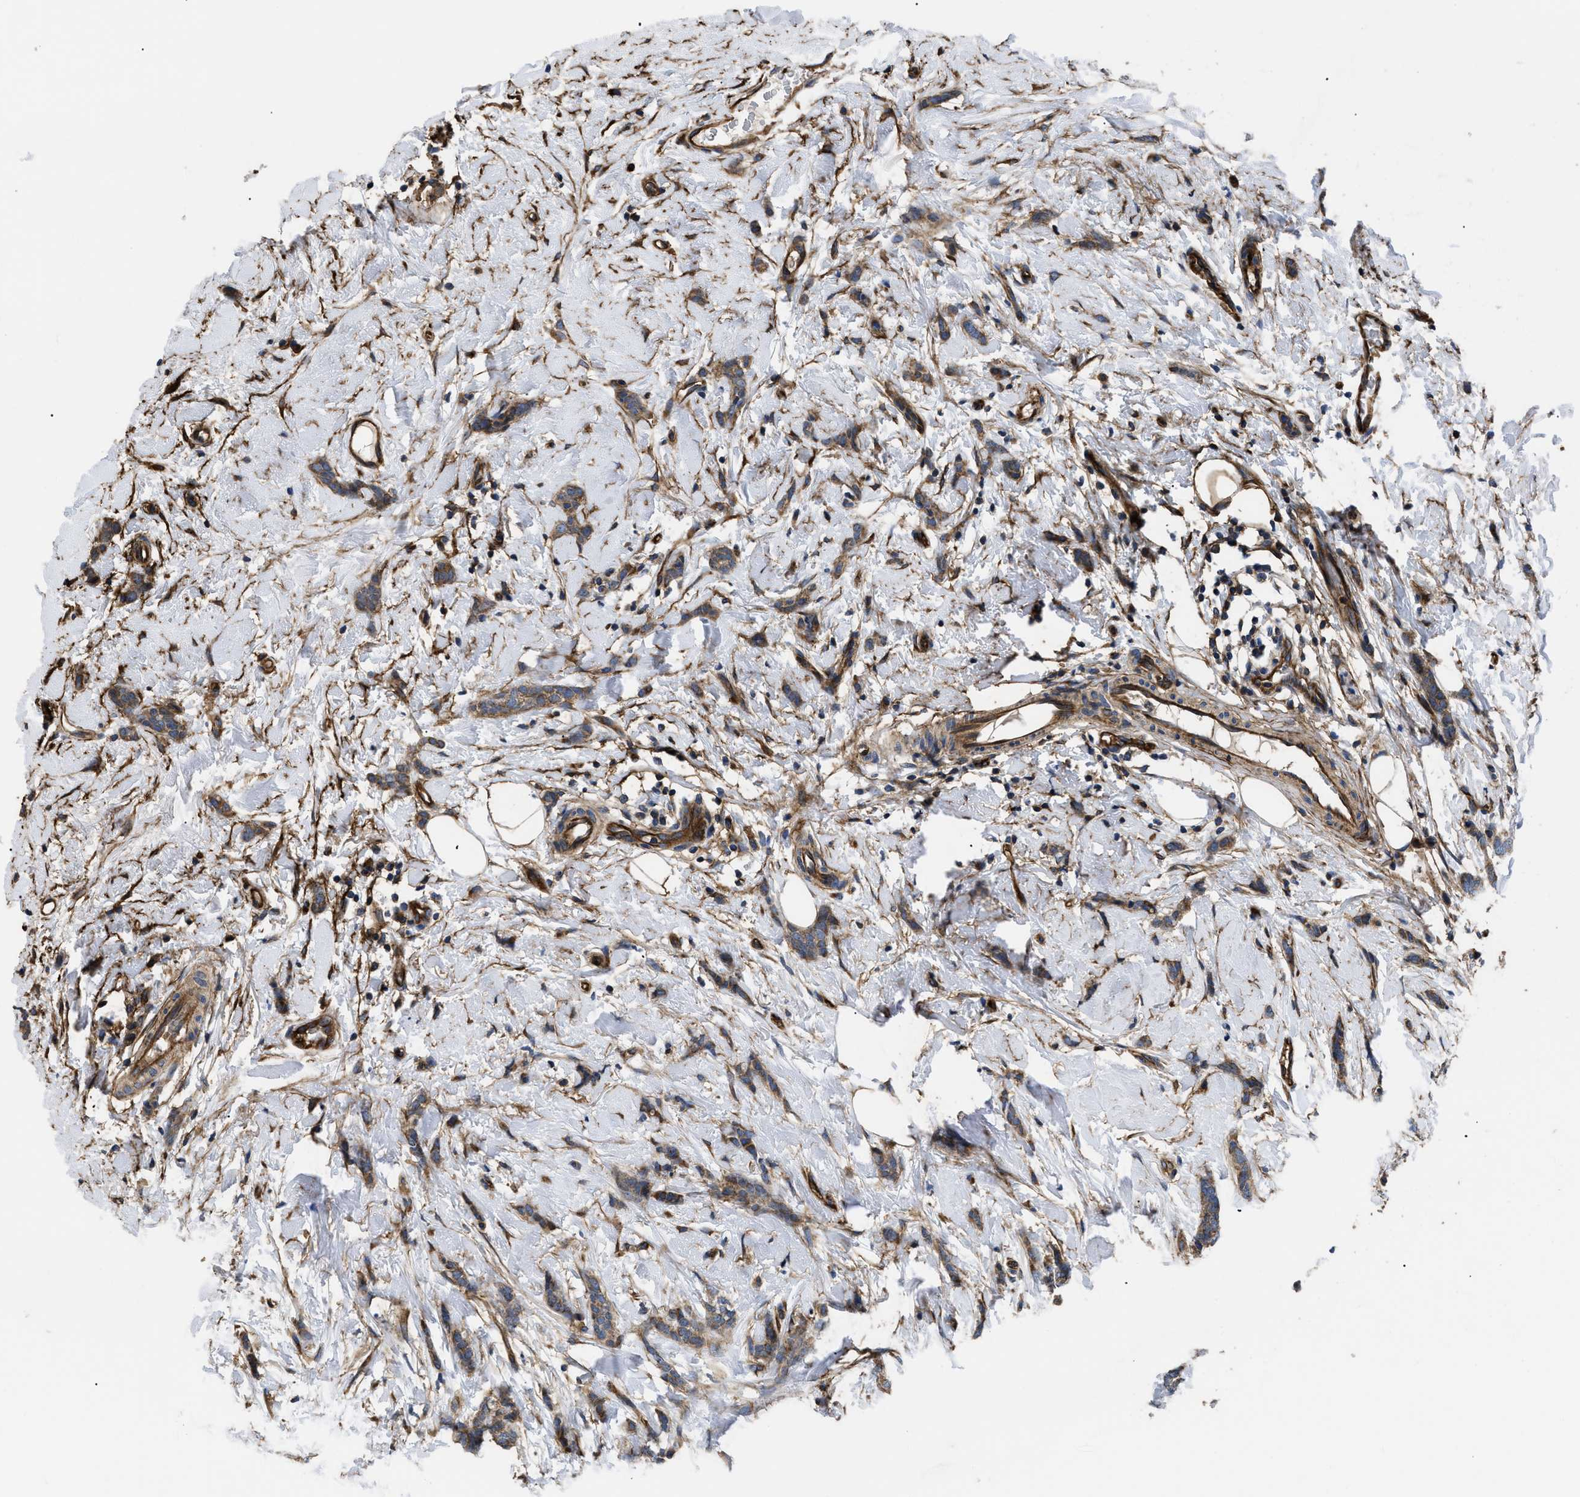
{"staining": {"intensity": "moderate", "quantity": ">75%", "location": "cytoplasmic/membranous"}, "tissue": "breast cancer", "cell_type": "Tumor cells", "image_type": "cancer", "snomed": [{"axis": "morphology", "description": "Lobular carcinoma"}, {"axis": "topography", "description": "Skin"}, {"axis": "topography", "description": "Breast"}], "caption": "IHC micrograph of breast cancer stained for a protein (brown), which reveals medium levels of moderate cytoplasmic/membranous positivity in approximately >75% of tumor cells.", "gene": "NT5E", "patient": {"sex": "female", "age": 46}}